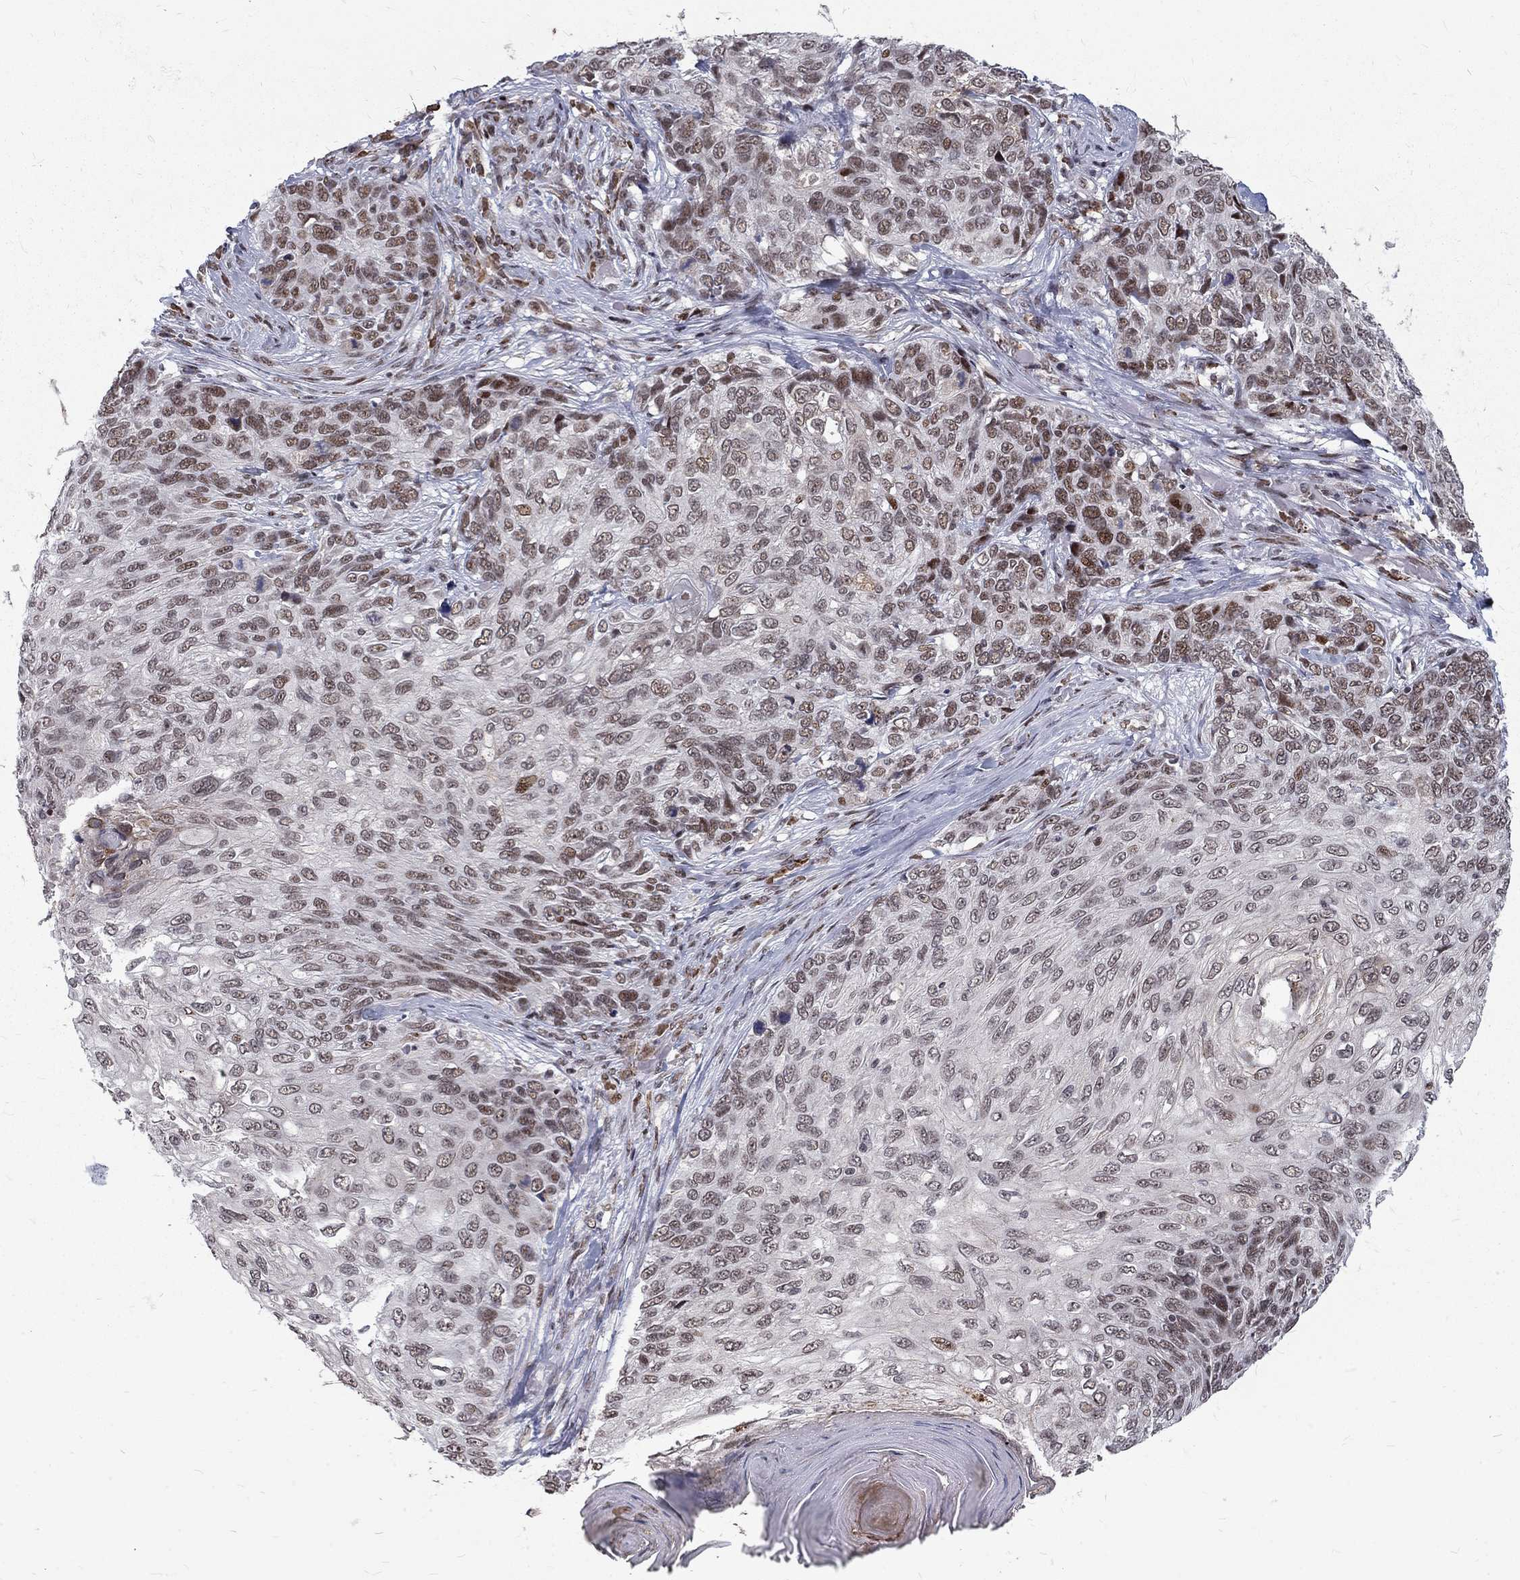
{"staining": {"intensity": "strong", "quantity": "25%-75%", "location": "nuclear"}, "tissue": "skin cancer", "cell_type": "Tumor cells", "image_type": "cancer", "snomed": [{"axis": "morphology", "description": "Squamous cell carcinoma, NOS"}, {"axis": "topography", "description": "Skin"}], "caption": "DAB immunohistochemical staining of human skin cancer (squamous cell carcinoma) displays strong nuclear protein positivity in approximately 25%-75% of tumor cells. (IHC, brightfield microscopy, high magnification).", "gene": "TCEAL1", "patient": {"sex": "male", "age": 92}}